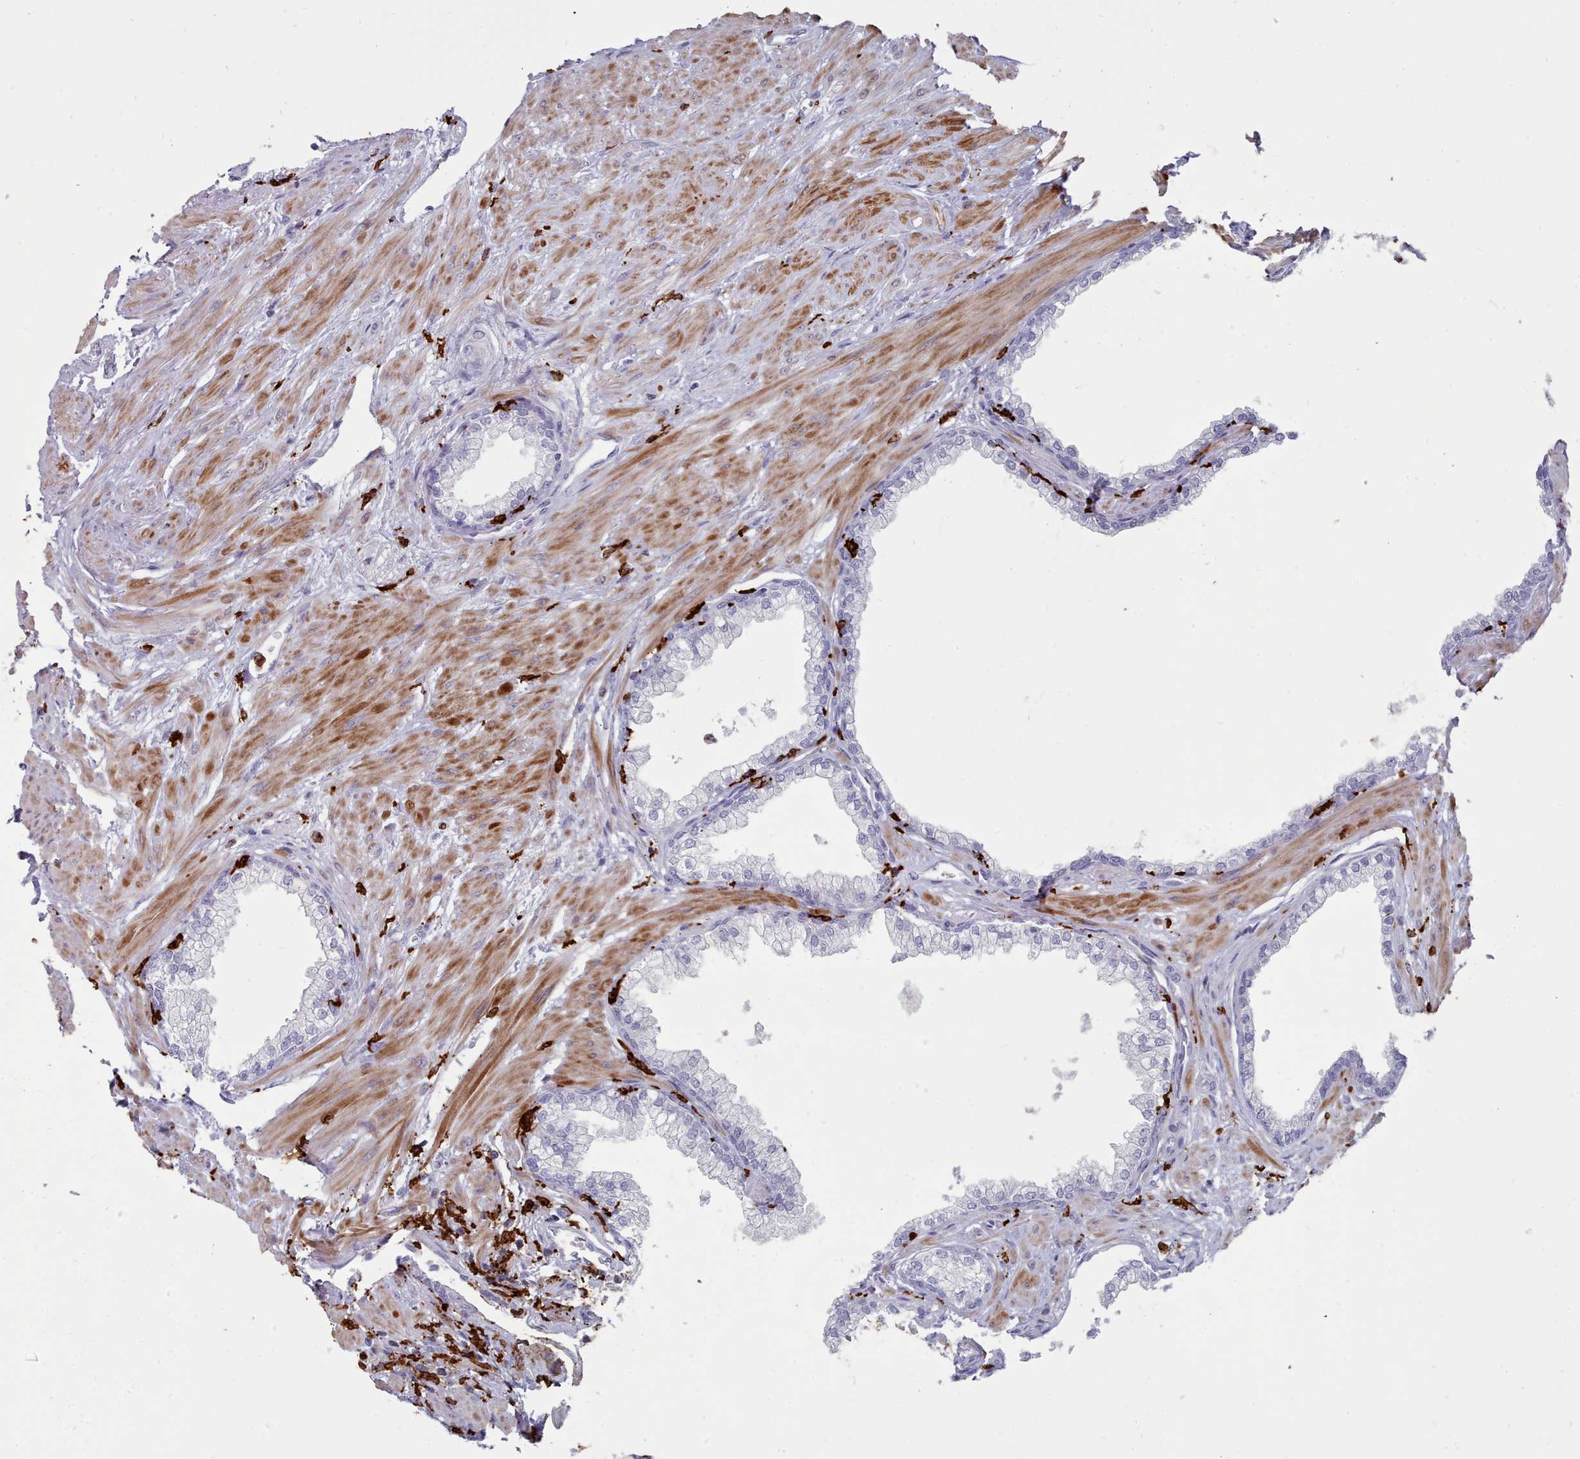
{"staining": {"intensity": "negative", "quantity": "none", "location": "none"}, "tissue": "prostate", "cell_type": "Glandular cells", "image_type": "normal", "snomed": [{"axis": "morphology", "description": "Normal tissue, NOS"}, {"axis": "topography", "description": "Prostate"}], "caption": "IHC image of unremarkable prostate: prostate stained with DAB (3,3'-diaminobenzidine) shows no significant protein expression in glandular cells.", "gene": "AIF1", "patient": {"sex": "male", "age": 57}}